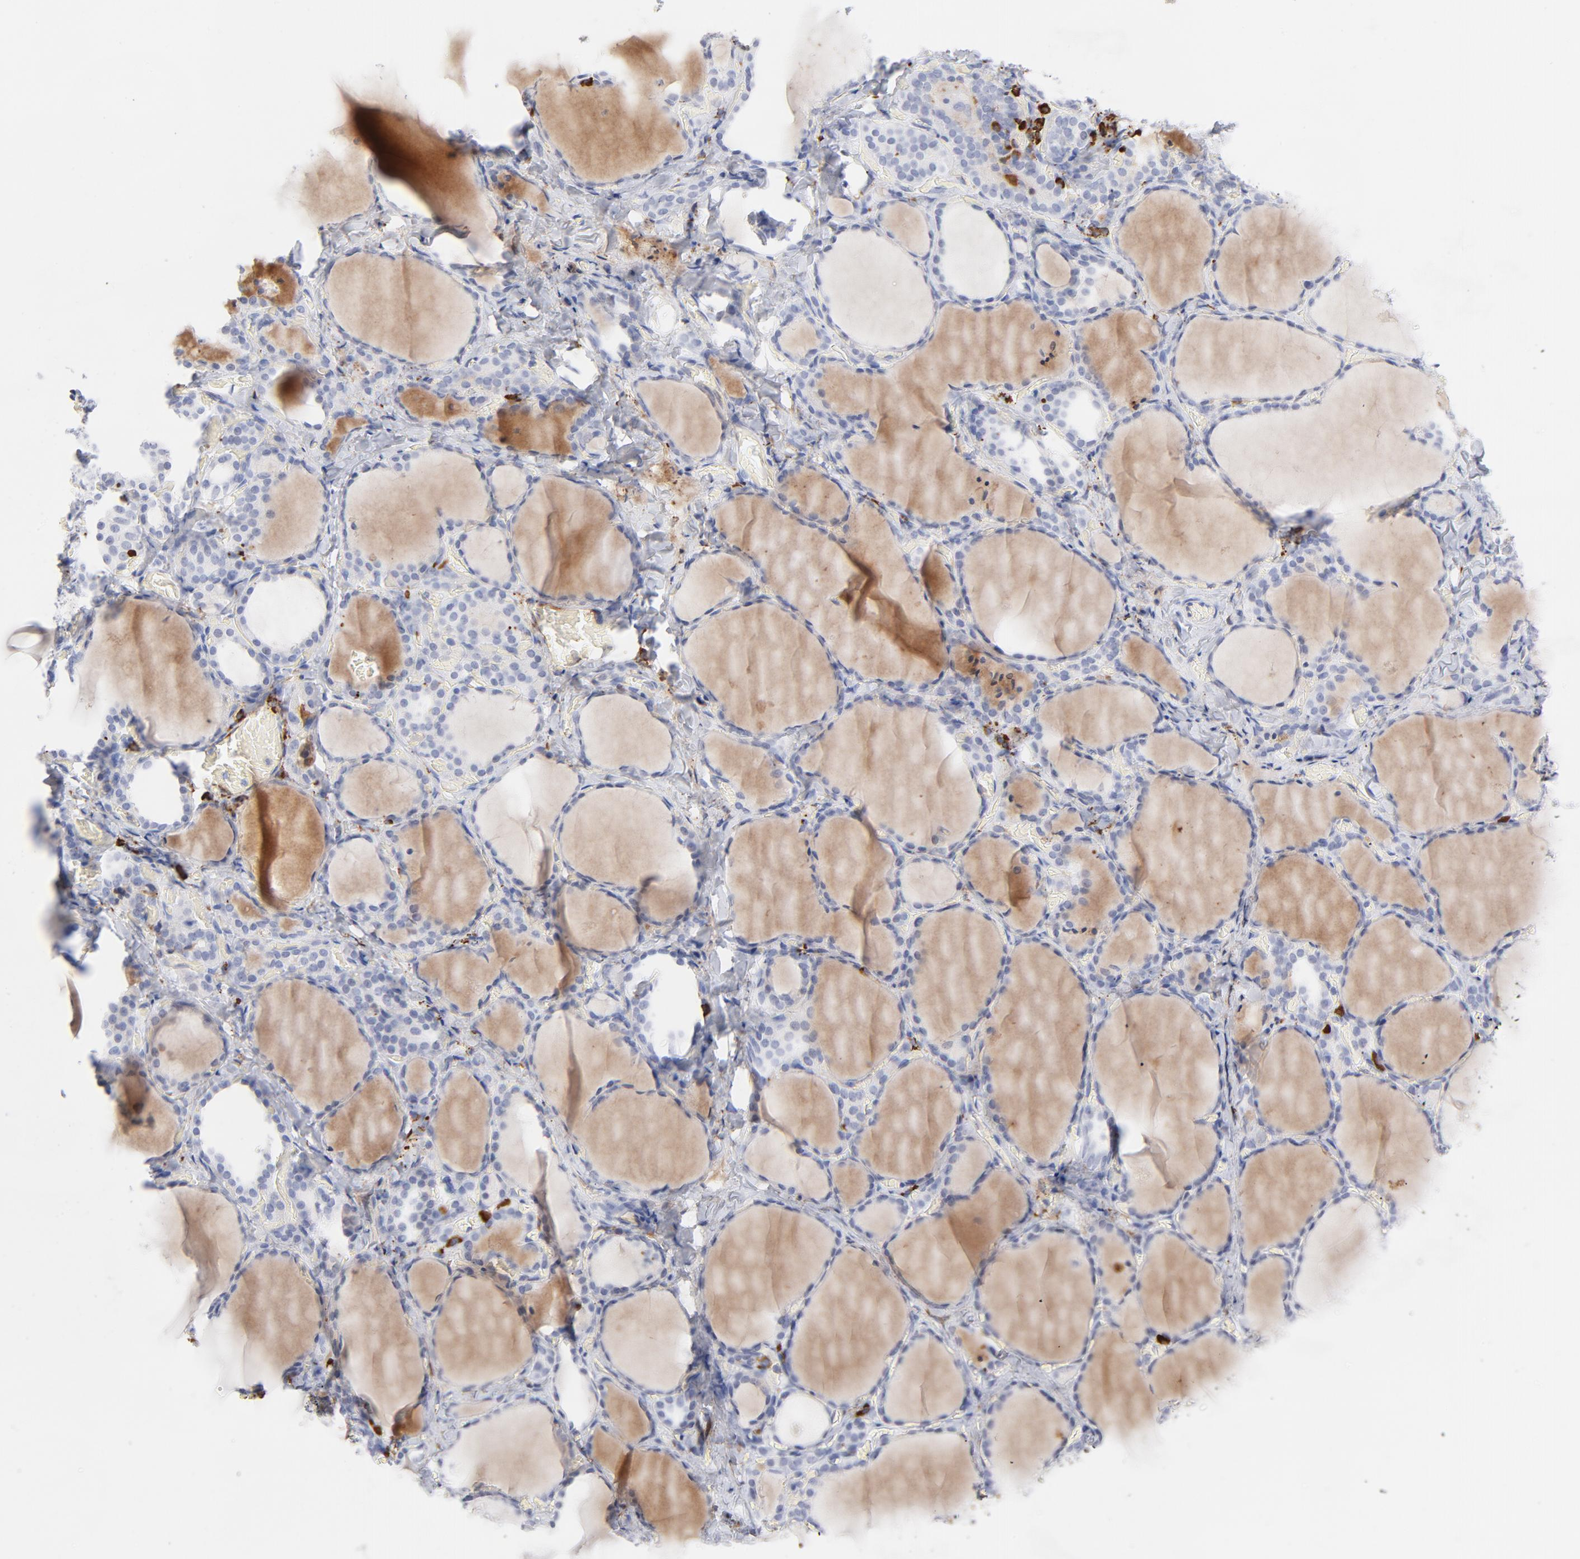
{"staining": {"intensity": "negative", "quantity": "none", "location": "none"}, "tissue": "thyroid gland", "cell_type": "Glandular cells", "image_type": "normal", "snomed": [{"axis": "morphology", "description": "Normal tissue, NOS"}, {"axis": "morphology", "description": "Papillary adenocarcinoma, NOS"}, {"axis": "topography", "description": "Thyroid gland"}], "caption": "IHC micrograph of benign thyroid gland: thyroid gland stained with DAB displays no significant protein expression in glandular cells.", "gene": "PLAT", "patient": {"sex": "female", "age": 30}}